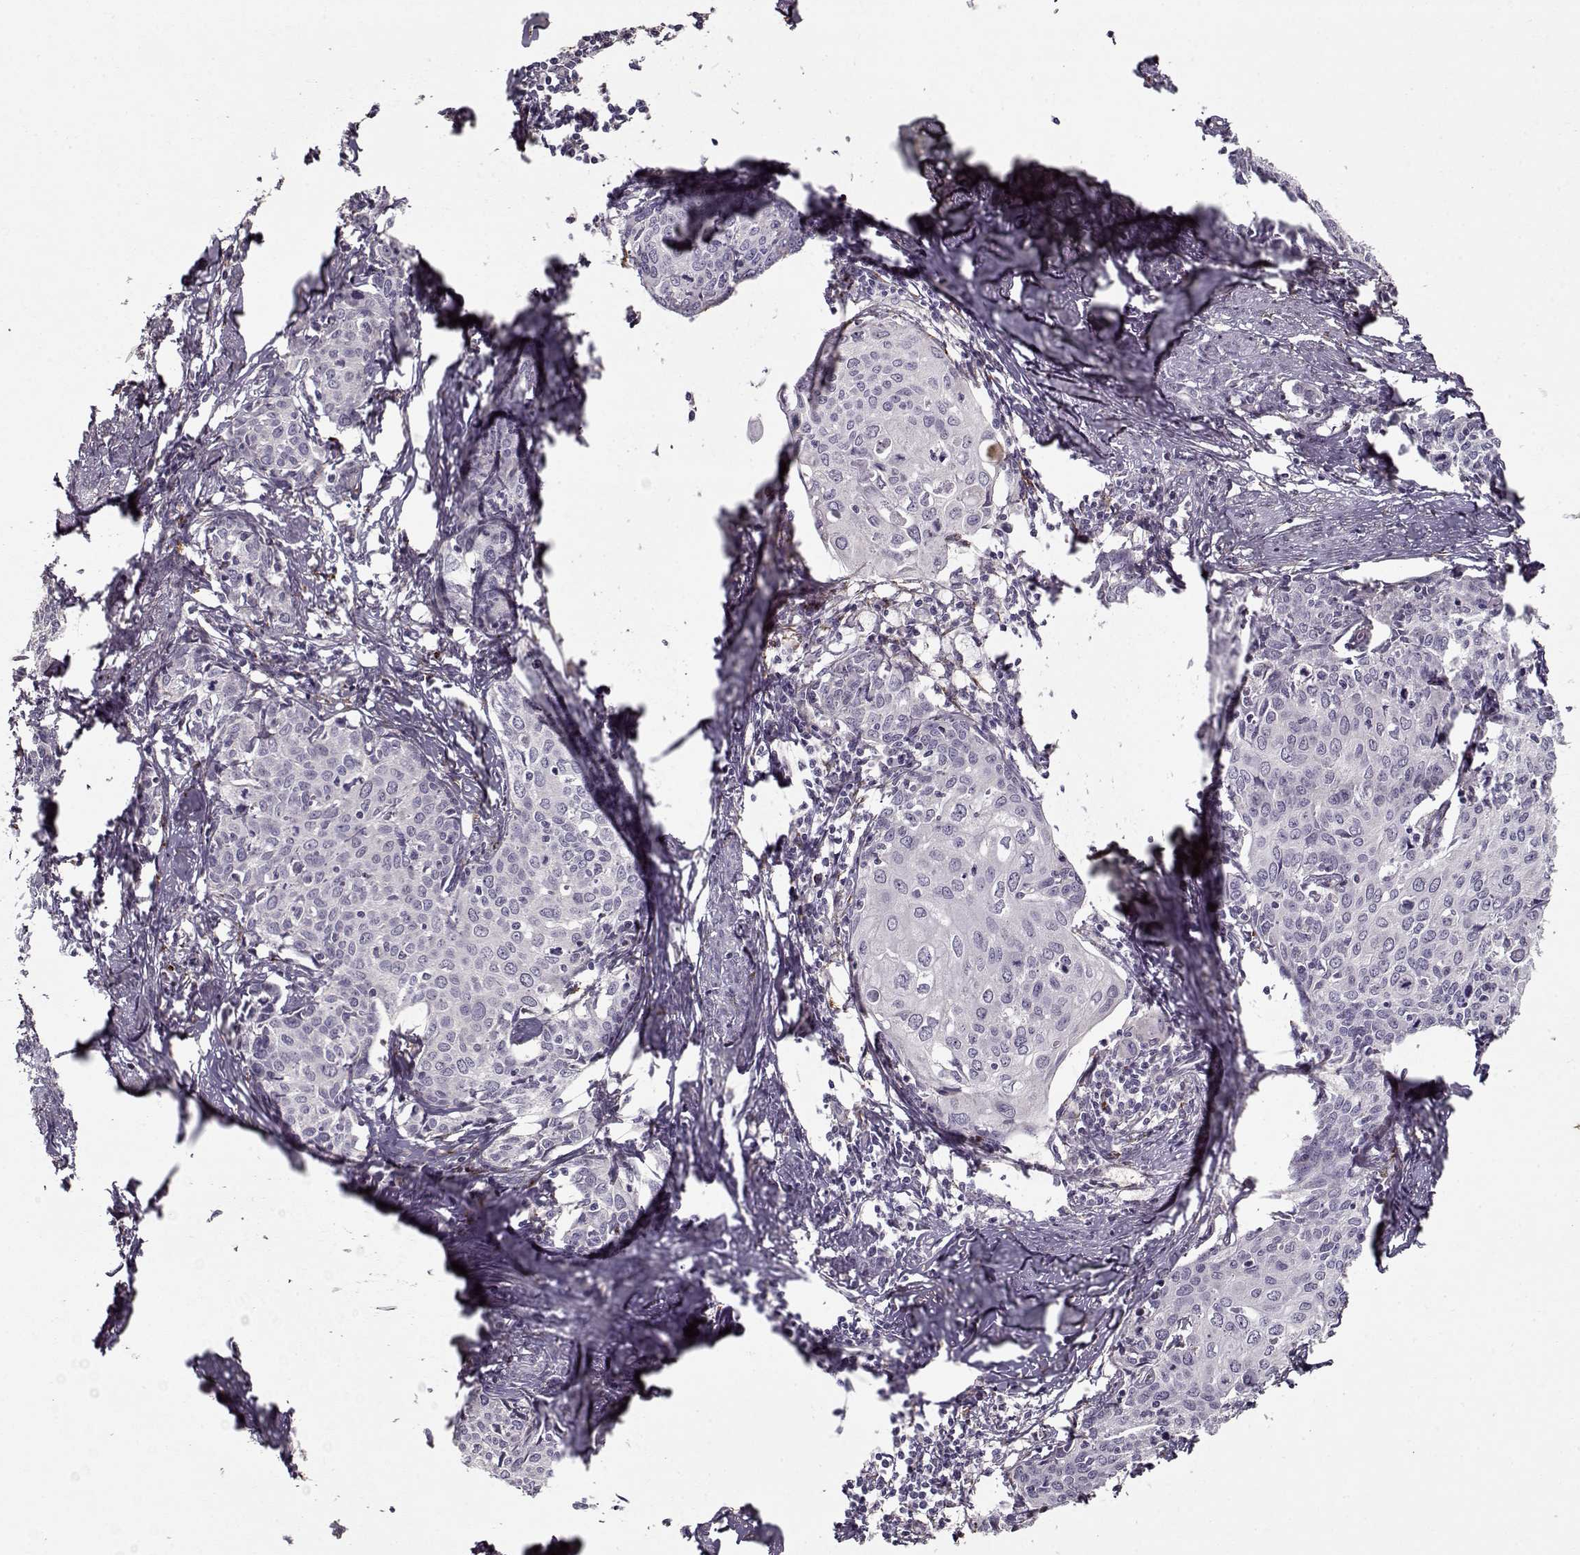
{"staining": {"intensity": "negative", "quantity": "none", "location": "none"}, "tissue": "cervical cancer", "cell_type": "Tumor cells", "image_type": "cancer", "snomed": [{"axis": "morphology", "description": "Squamous cell carcinoma, NOS"}, {"axis": "topography", "description": "Cervix"}], "caption": "This micrograph is of cervical cancer (squamous cell carcinoma) stained with immunohistochemistry (IHC) to label a protein in brown with the nuclei are counter-stained blue. There is no positivity in tumor cells. Brightfield microscopy of immunohistochemistry (IHC) stained with DAB (3,3'-diaminobenzidine) (brown) and hematoxylin (blue), captured at high magnification.", "gene": "LAMA2", "patient": {"sex": "female", "age": 62}}